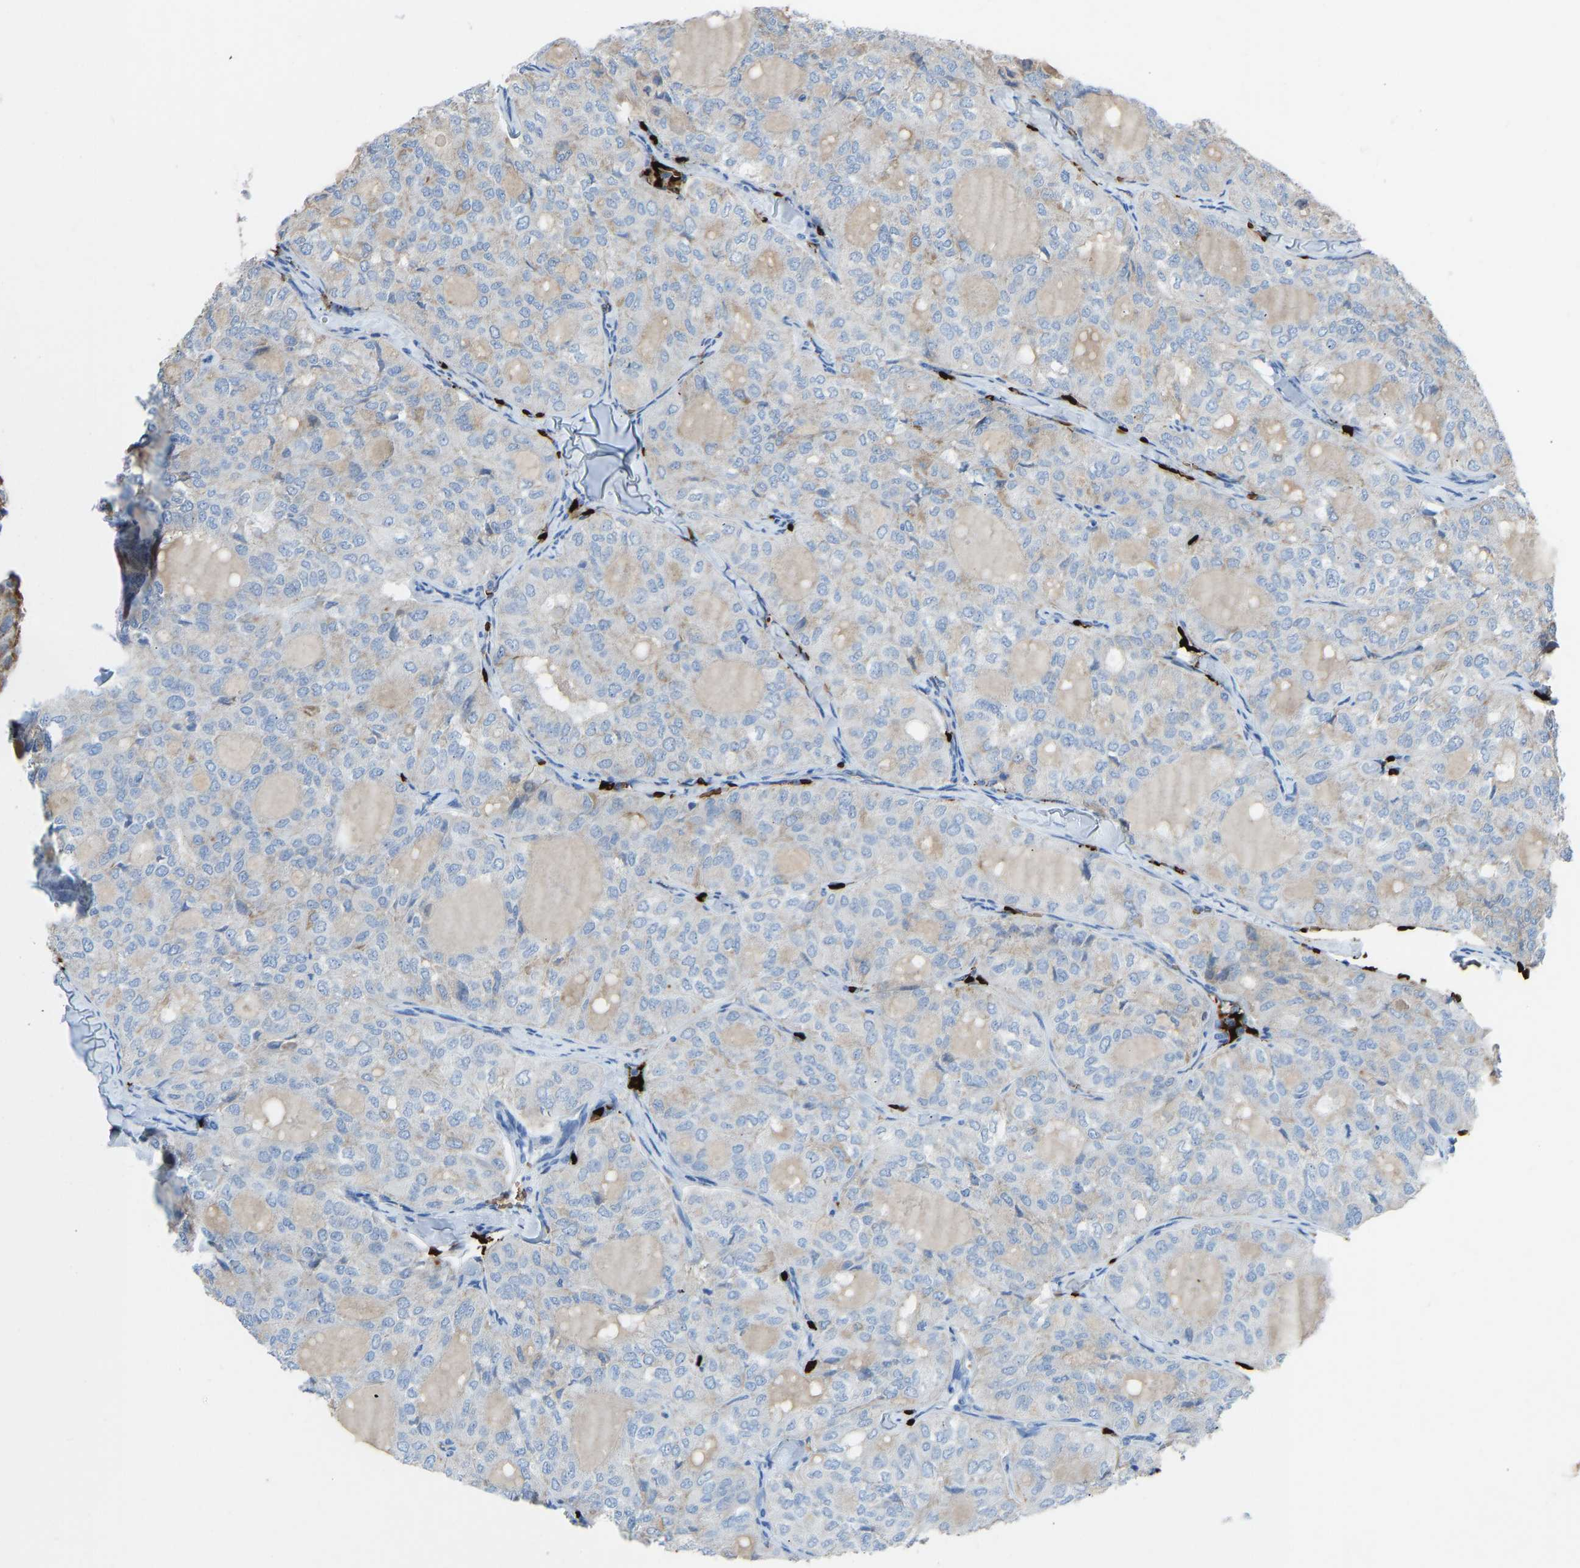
{"staining": {"intensity": "negative", "quantity": "none", "location": "none"}, "tissue": "thyroid cancer", "cell_type": "Tumor cells", "image_type": "cancer", "snomed": [{"axis": "morphology", "description": "Follicular adenoma carcinoma, NOS"}, {"axis": "topography", "description": "Thyroid gland"}], "caption": "Immunohistochemistry (IHC) histopathology image of thyroid cancer stained for a protein (brown), which exhibits no expression in tumor cells. (Stains: DAB (3,3'-diaminobenzidine) immunohistochemistry (IHC) with hematoxylin counter stain, Microscopy: brightfield microscopy at high magnification).", "gene": "PIGS", "patient": {"sex": "male", "age": 75}}